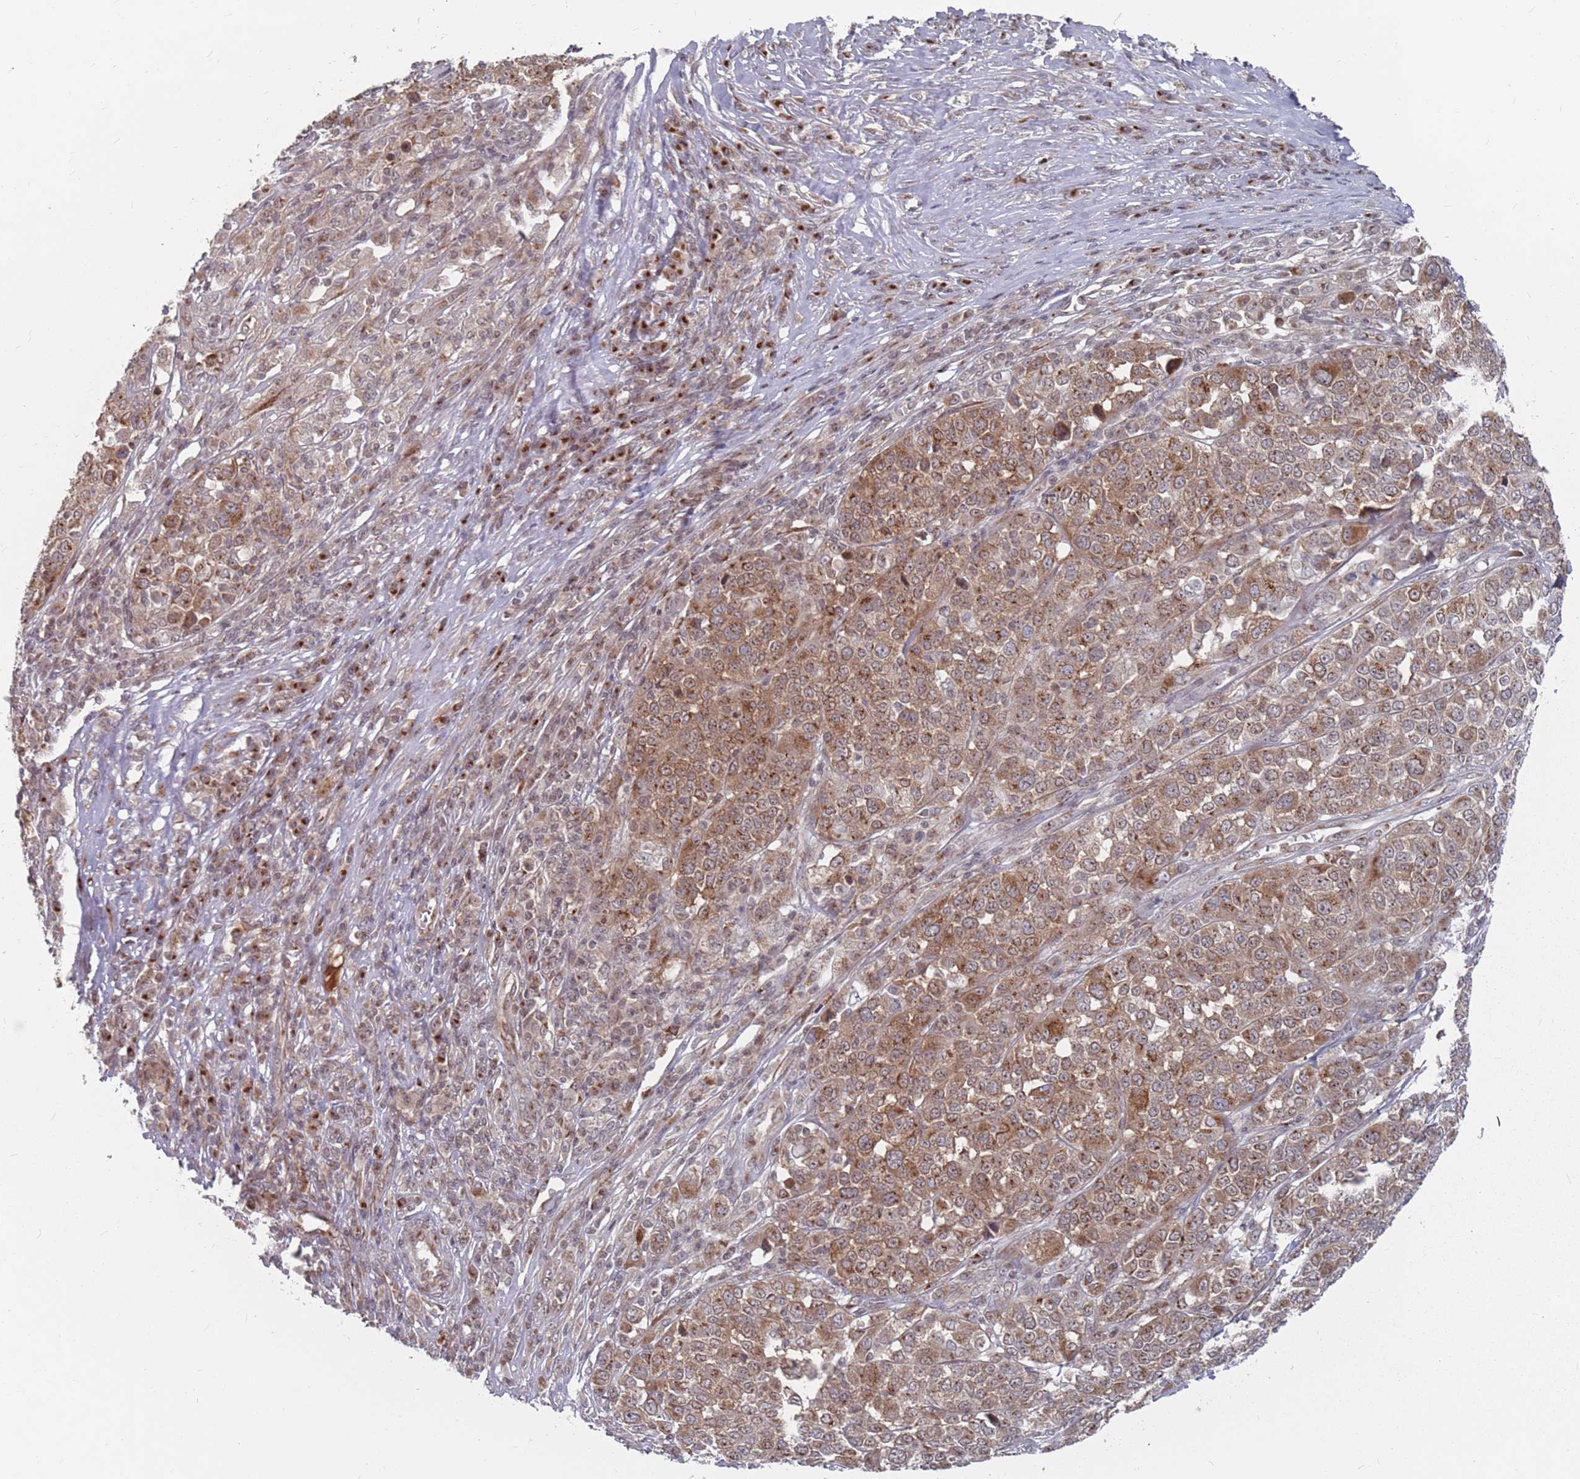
{"staining": {"intensity": "moderate", "quantity": "25%-75%", "location": "cytoplasmic/membranous"}, "tissue": "melanoma", "cell_type": "Tumor cells", "image_type": "cancer", "snomed": [{"axis": "morphology", "description": "Malignant melanoma, Metastatic site"}, {"axis": "topography", "description": "Lymph node"}], "caption": "Immunohistochemistry (IHC) micrograph of neoplastic tissue: human malignant melanoma (metastatic site) stained using immunohistochemistry (IHC) shows medium levels of moderate protein expression localized specifically in the cytoplasmic/membranous of tumor cells, appearing as a cytoplasmic/membranous brown color.", "gene": "FMO4", "patient": {"sex": "male", "age": 44}}